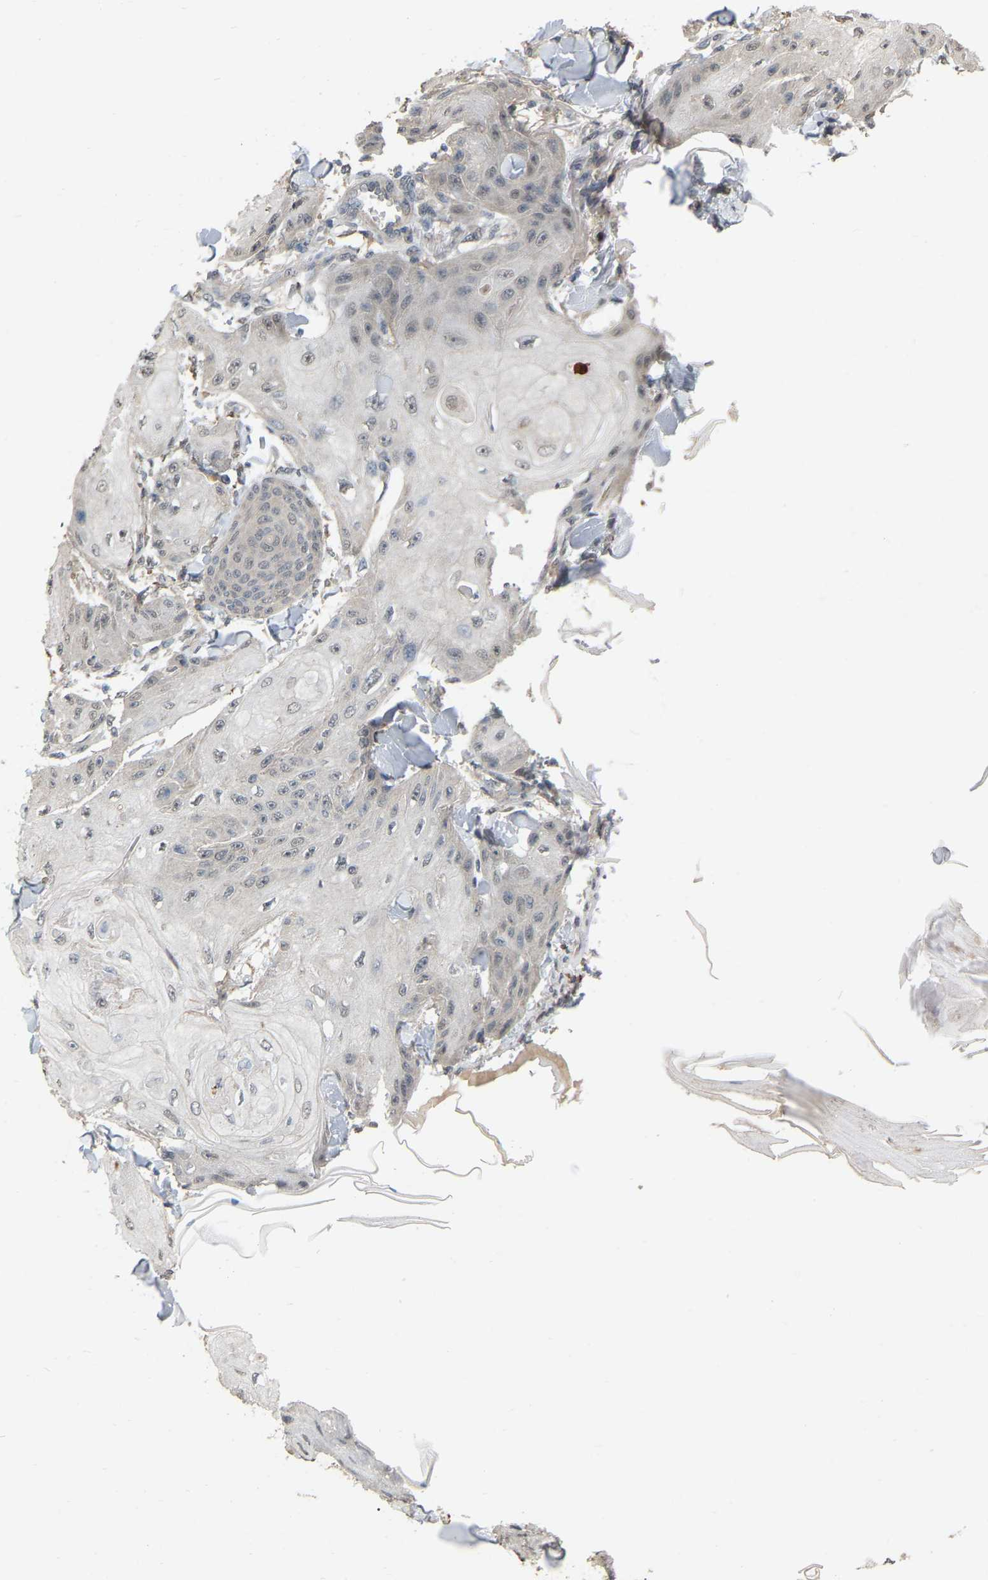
{"staining": {"intensity": "weak", "quantity": "25%-75%", "location": "nuclear"}, "tissue": "skin cancer", "cell_type": "Tumor cells", "image_type": "cancer", "snomed": [{"axis": "morphology", "description": "Squamous cell carcinoma, NOS"}, {"axis": "topography", "description": "Skin"}], "caption": "This is a micrograph of immunohistochemistry staining of skin cancer, which shows weak positivity in the nuclear of tumor cells.", "gene": "RUVBL1", "patient": {"sex": "male", "age": 74}}